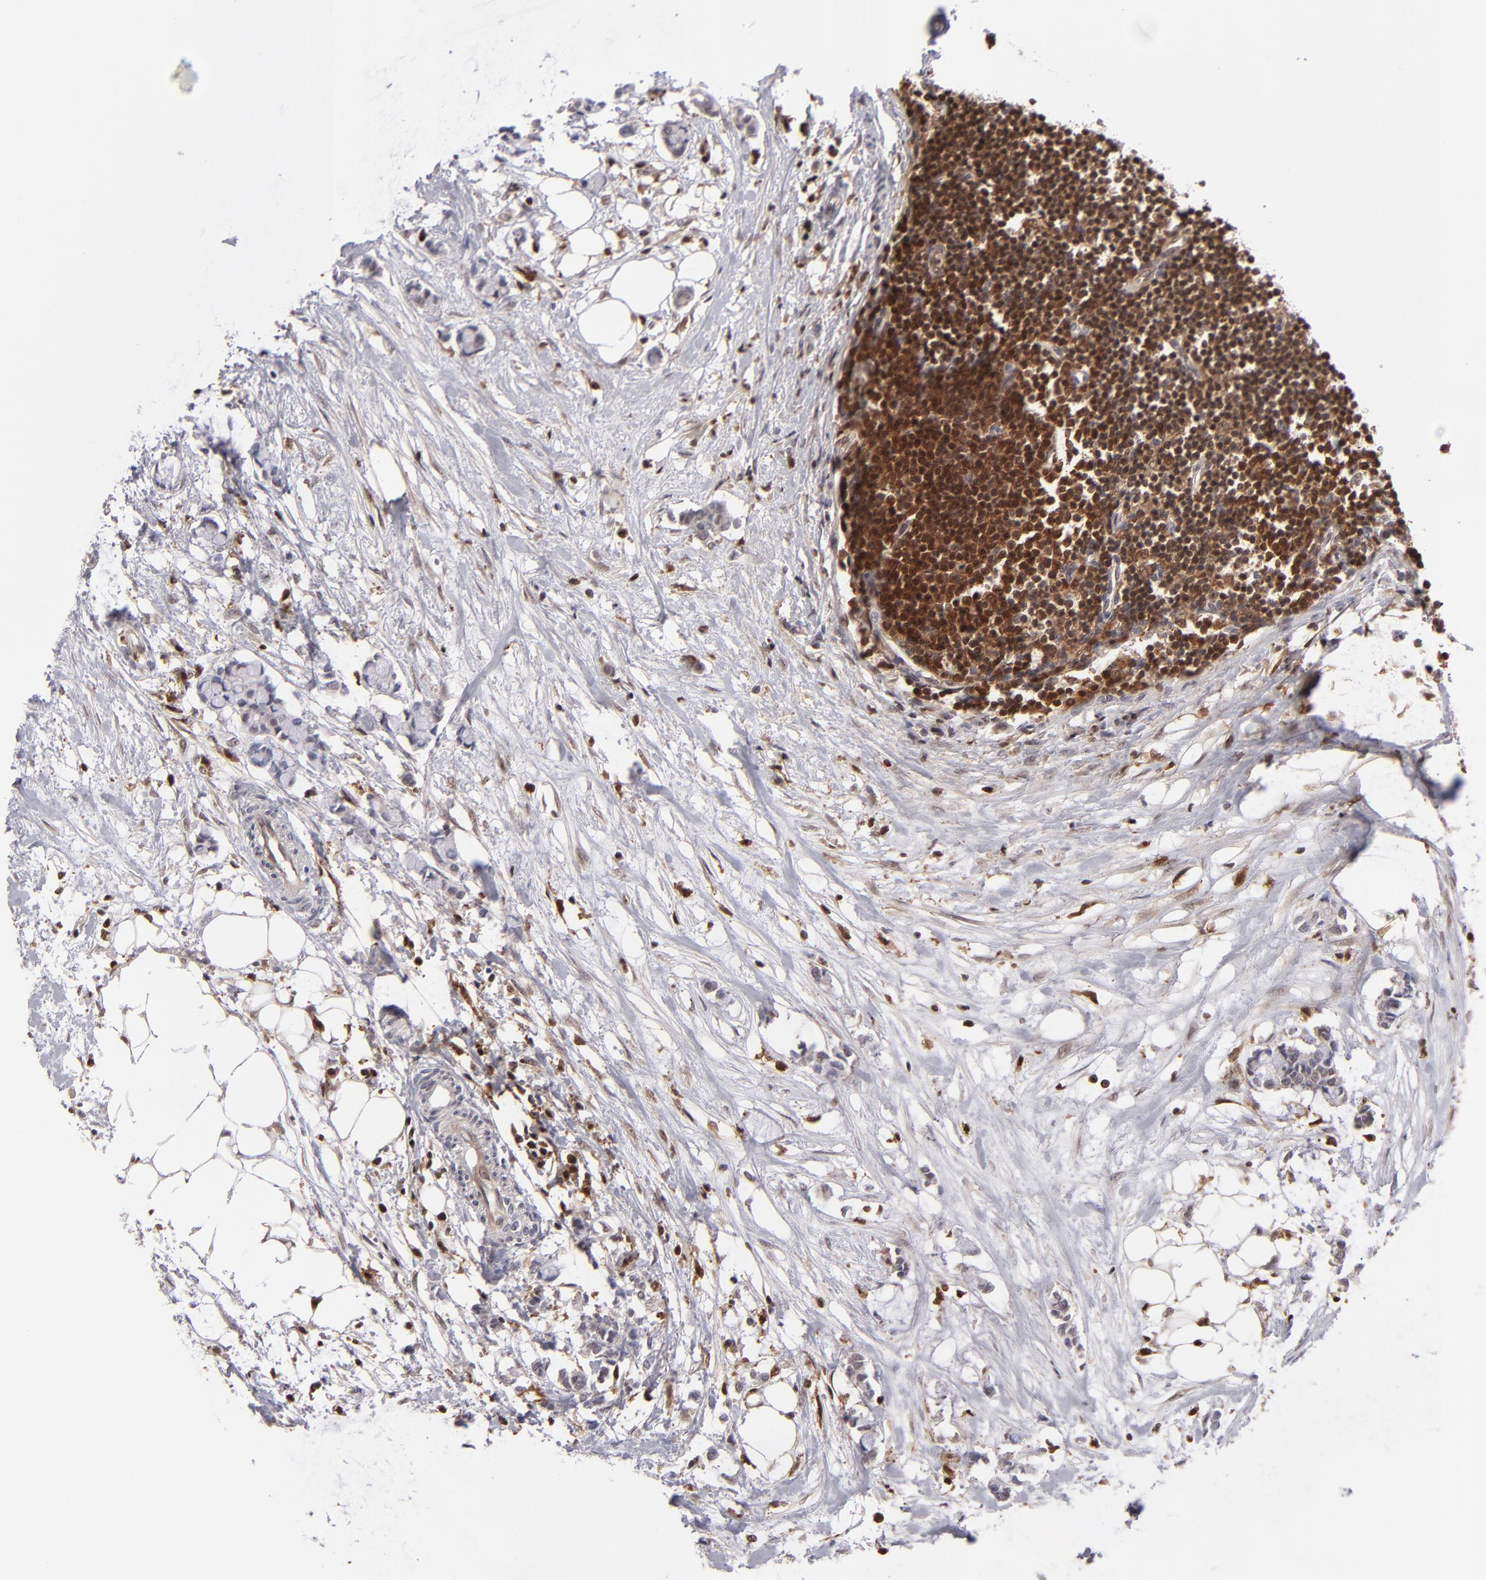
{"staining": {"intensity": "negative", "quantity": "none", "location": "none"}, "tissue": "colorectal cancer", "cell_type": "Tumor cells", "image_type": "cancer", "snomed": [{"axis": "morphology", "description": "Normal tissue, NOS"}, {"axis": "morphology", "description": "Adenocarcinoma, NOS"}, {"axis": "topography", "description": "Colon"}, {"axis": "topography", "description": "Peripheral nerve tissue"}], "caption": "High magnification brightfield microscopy of adenocarcinoma (colorectal) stained with DAB (3,3'-diaminobenzidine) (brown) and counterstained with hematoxylin (blue): tumor cells show no significant positivity.", "gene": "GRB2", "patient": {"sex": "male", "age": 14}}